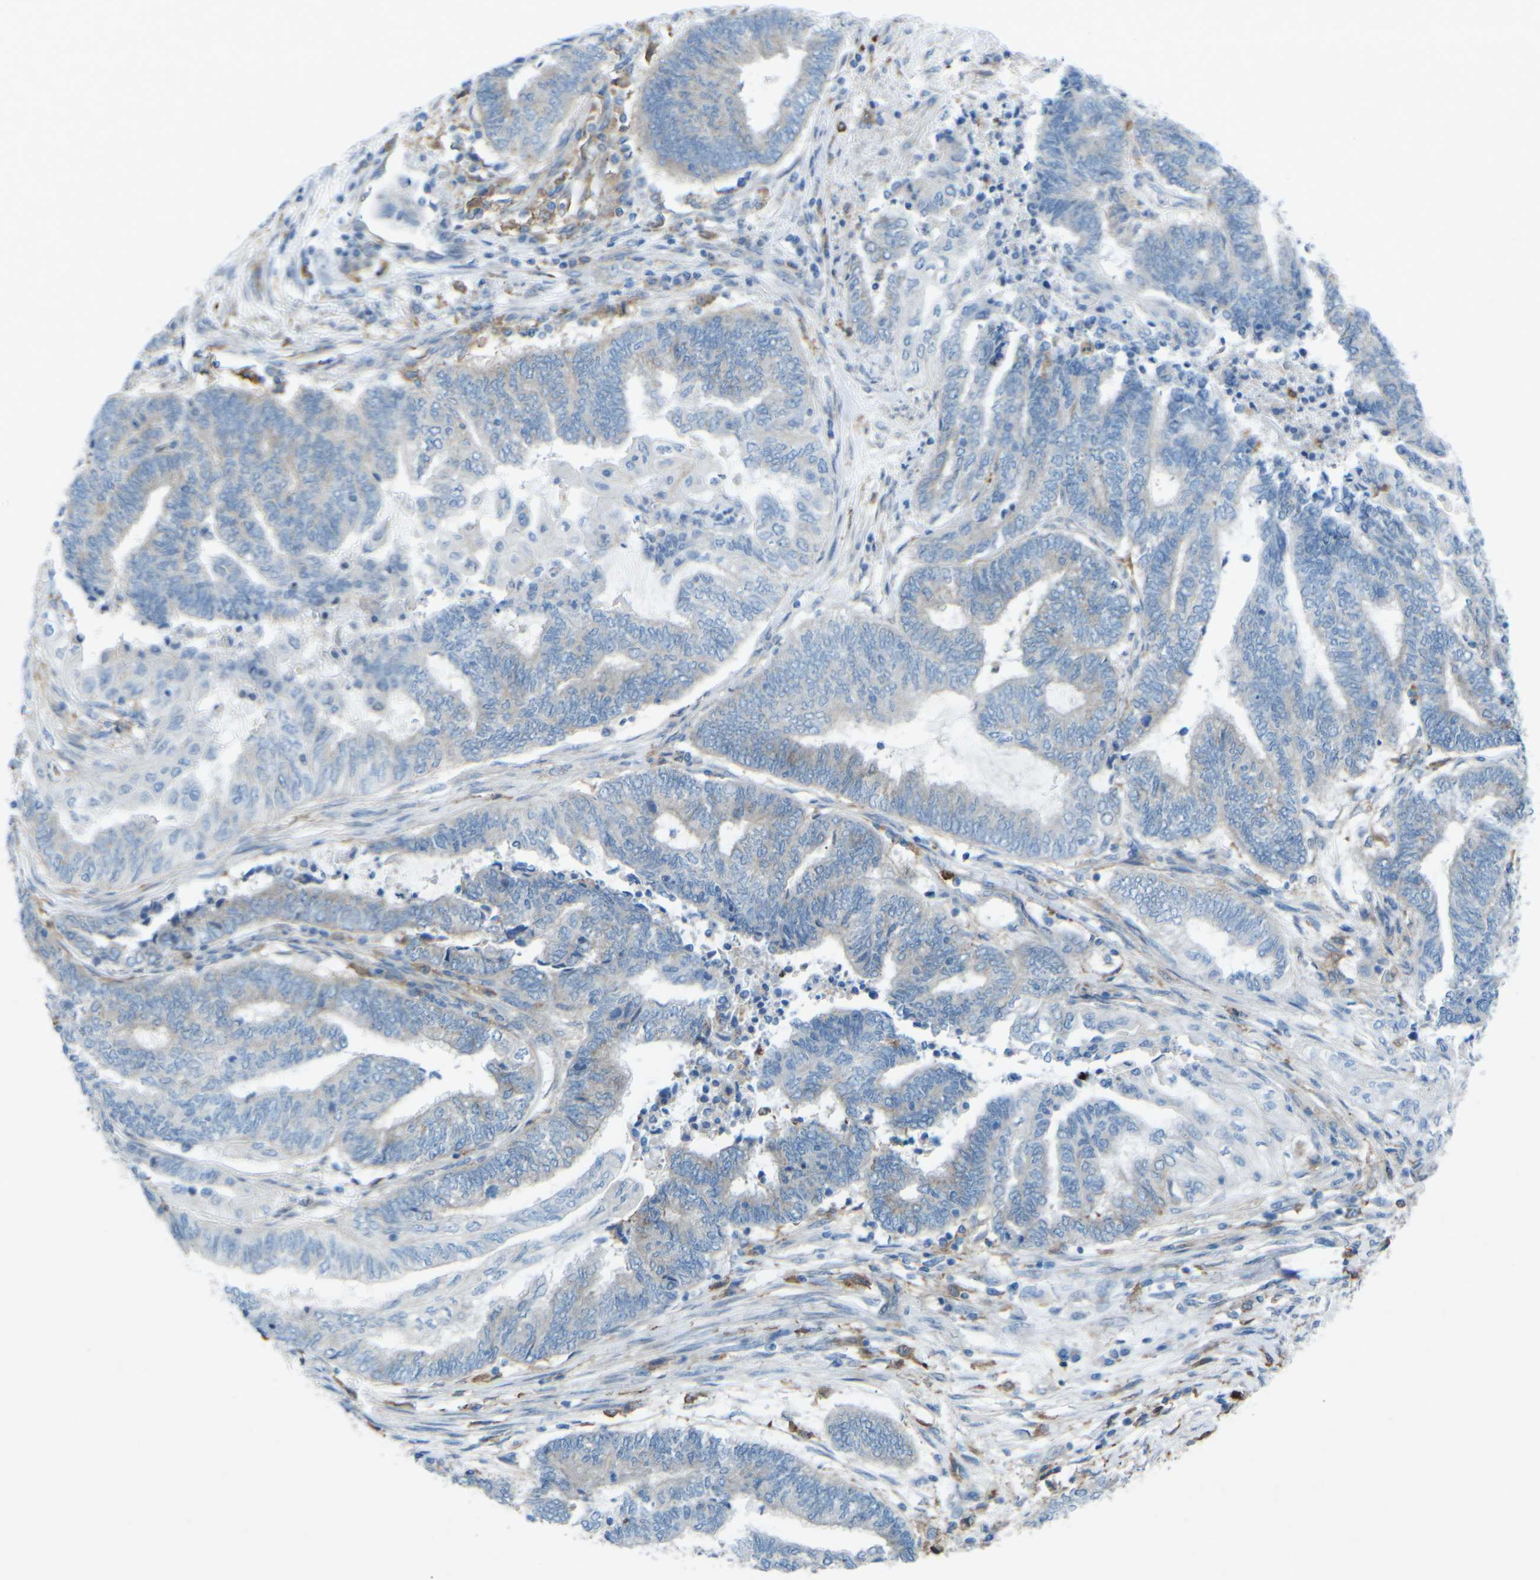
{"staining": {"intensity": "negative", "quantity": "none", "location": "none"}, "tissue": "endometrial cancer", "cell_type": "Tumor cells", "image_type": "cancer", "snomed": [{"axis": "morphology", "description": "Adenocarcinoma, NOS"}, {"axis": "topography", "description": "Uterus"}, {"axis": "topography", "description": "Endometrium"}], "caption": "High magnification brightfield microscopy of adenocarcinoma (endometrial) stained with DAB (3,3'-diaminobenzidine) (brown) and counterstained with hematoxylin (blue): tumor cells show no significant staining.", "gene": "STK11", "patient": {"sex": "female", "age": 70}}